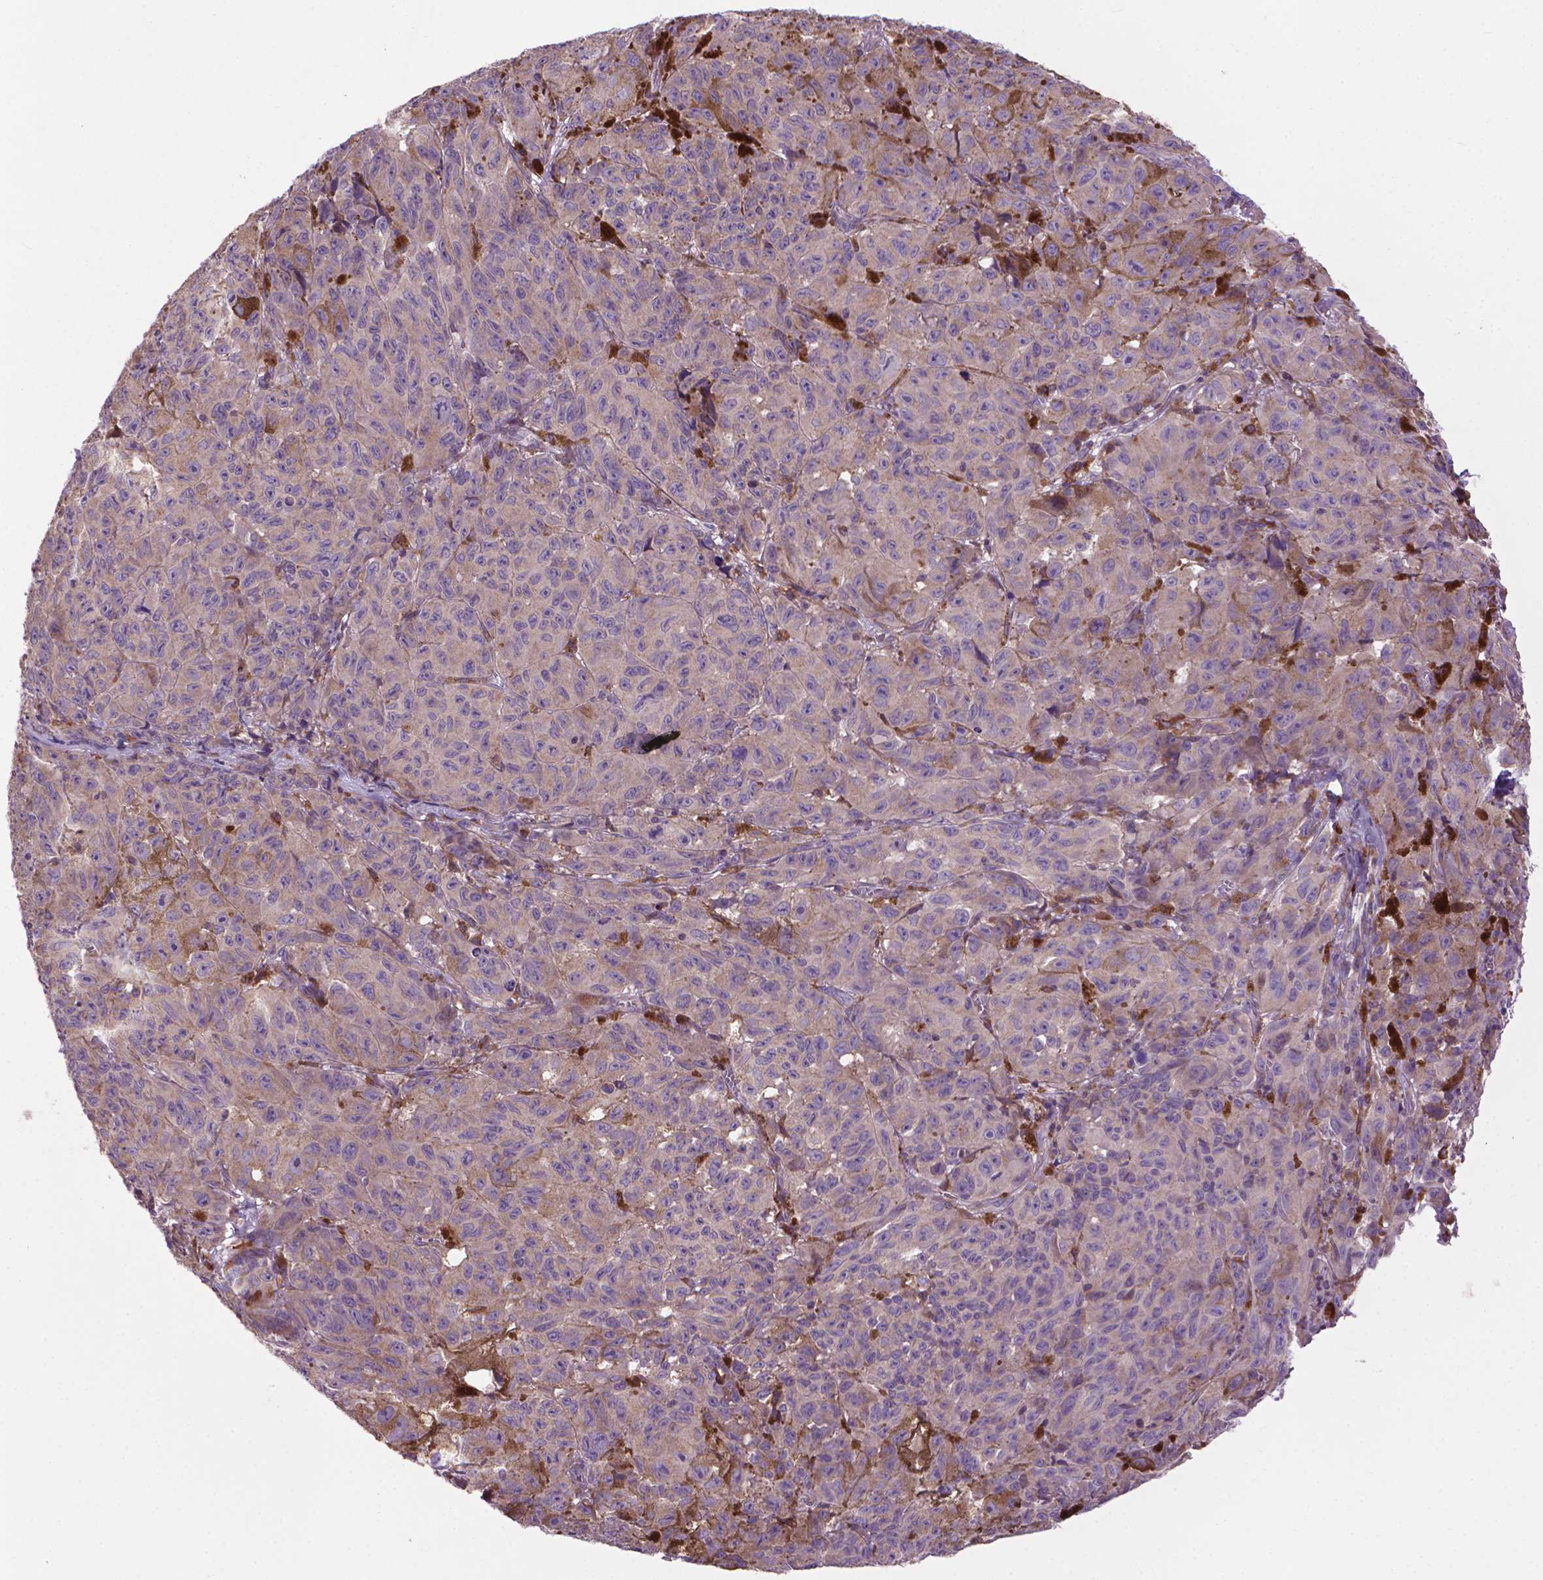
{"staining": {"intensity": "weak", "quantity": "<25%", "location": "cytoplasmic/membranous"}, "tissue": "melanoma", "cell_type": "Tumor cells", "image_type": "cancer", "snomed": [{"axis": "morphology", "description": "Malignant melanoma, NOS"}, {"axis": "topography", "description": "Vulva, labia, clitoris and Bartholin´s gland, NO"}], "caption": "Melanoma was stained to show a protein in brown. There is no significant expression in tumor cells. (DAB (3,3'-diaminobenzidine) IHC with hematoxylin counter stain).", "gene": "MYH14", "patient": {"sex": "female", "age": 75}}